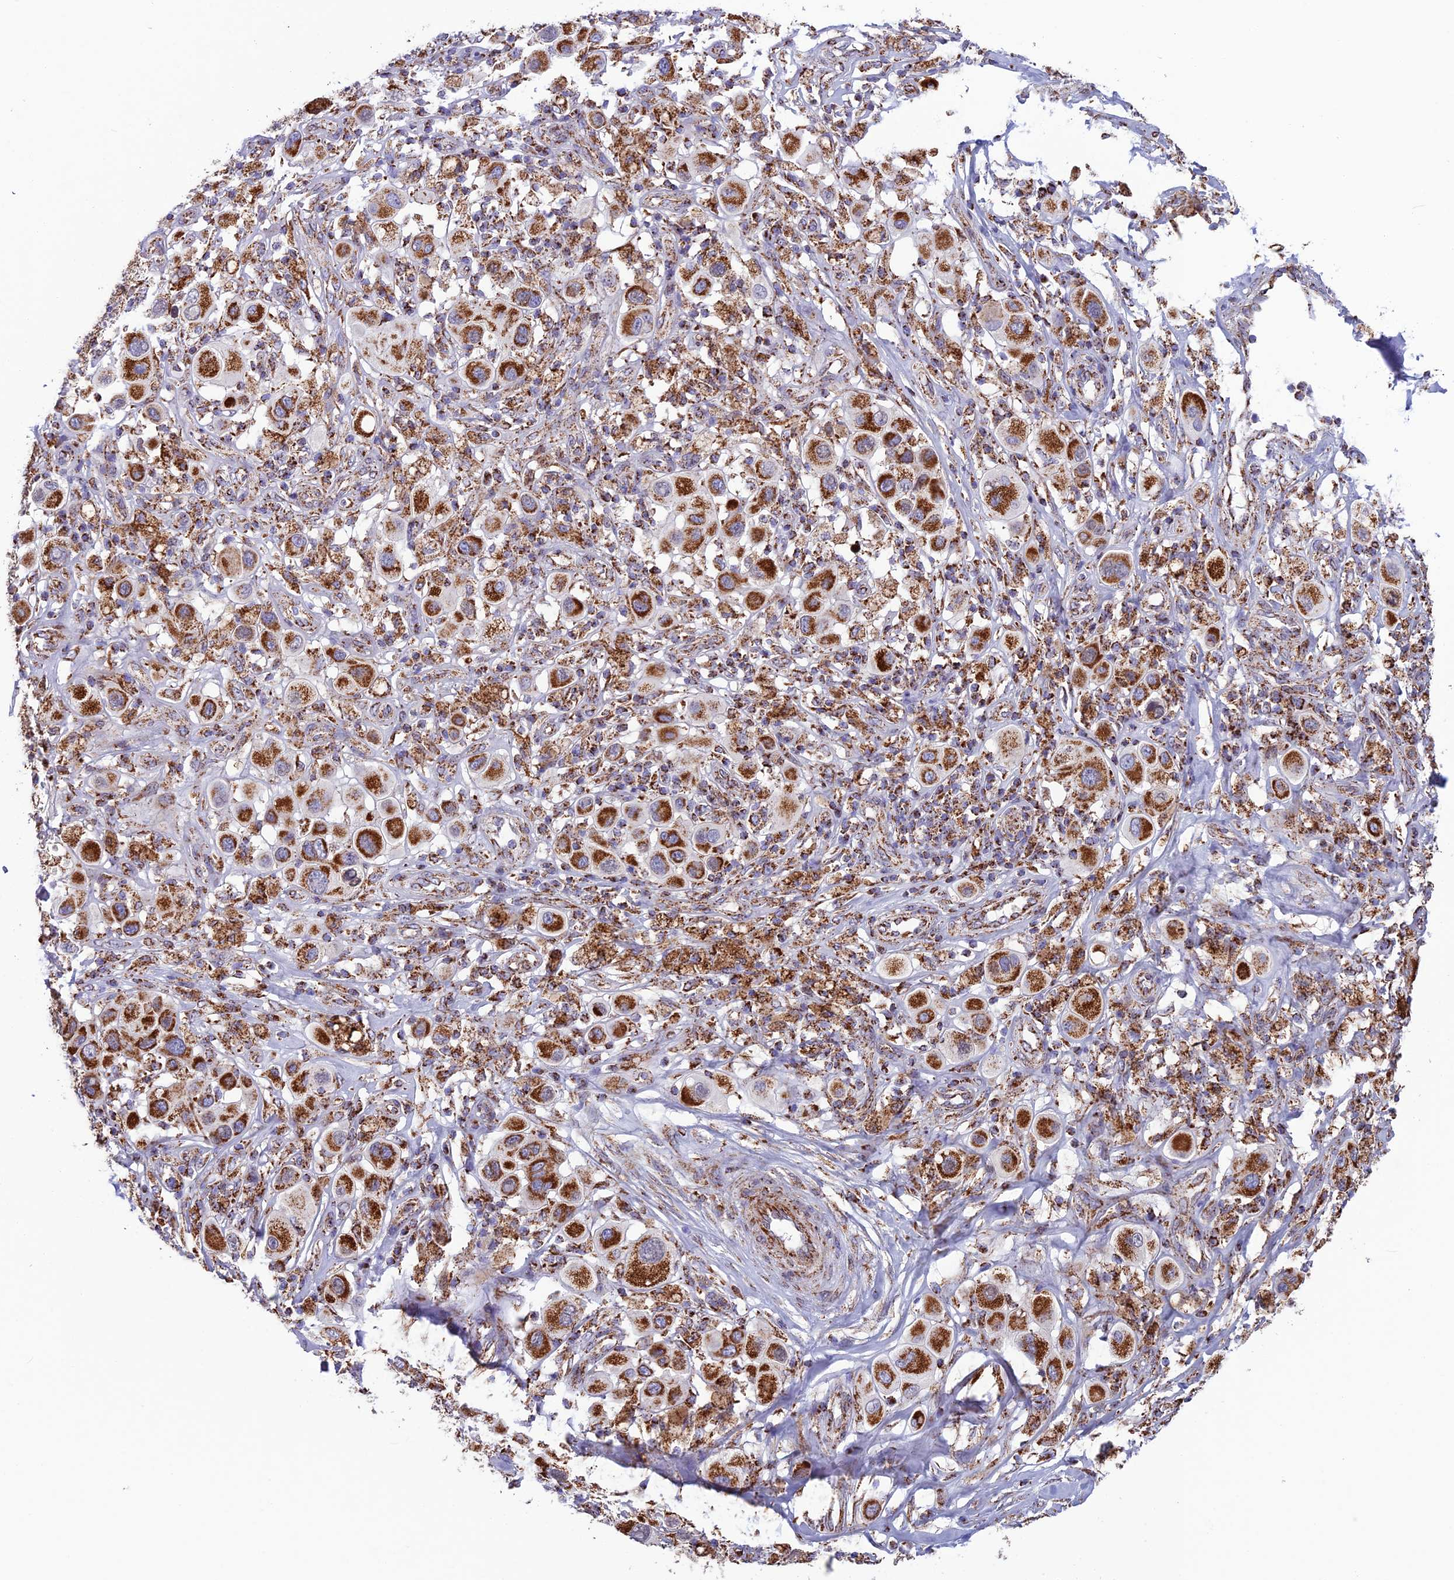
{"staining": {"intensity": "strong", "quantity": ">75%", "location": "cytoplasmic/membranous"}, "tissue": "melanoma", "cell_type": "Tumor cells", "image_type": "cancer", "snomed": [{"axis": "morphology", "description": "Malignant melanoma, Metastatic site"}, {"axis": "topography", "description": "Skin"}], "caption": "Immunohistochemistry (IHC) photomicrograph of neoplastic tissue: human malignant melanoma (metastatic site) stained using immunohistochemistry shows high levels of strong protein expression localized specifically in the cytoplasmic/membranous of tumor cells, appearing as a cytoplasmic/membranous brown color.", "gene": "CS", "patient": {"sex": "male", "age": 41}}